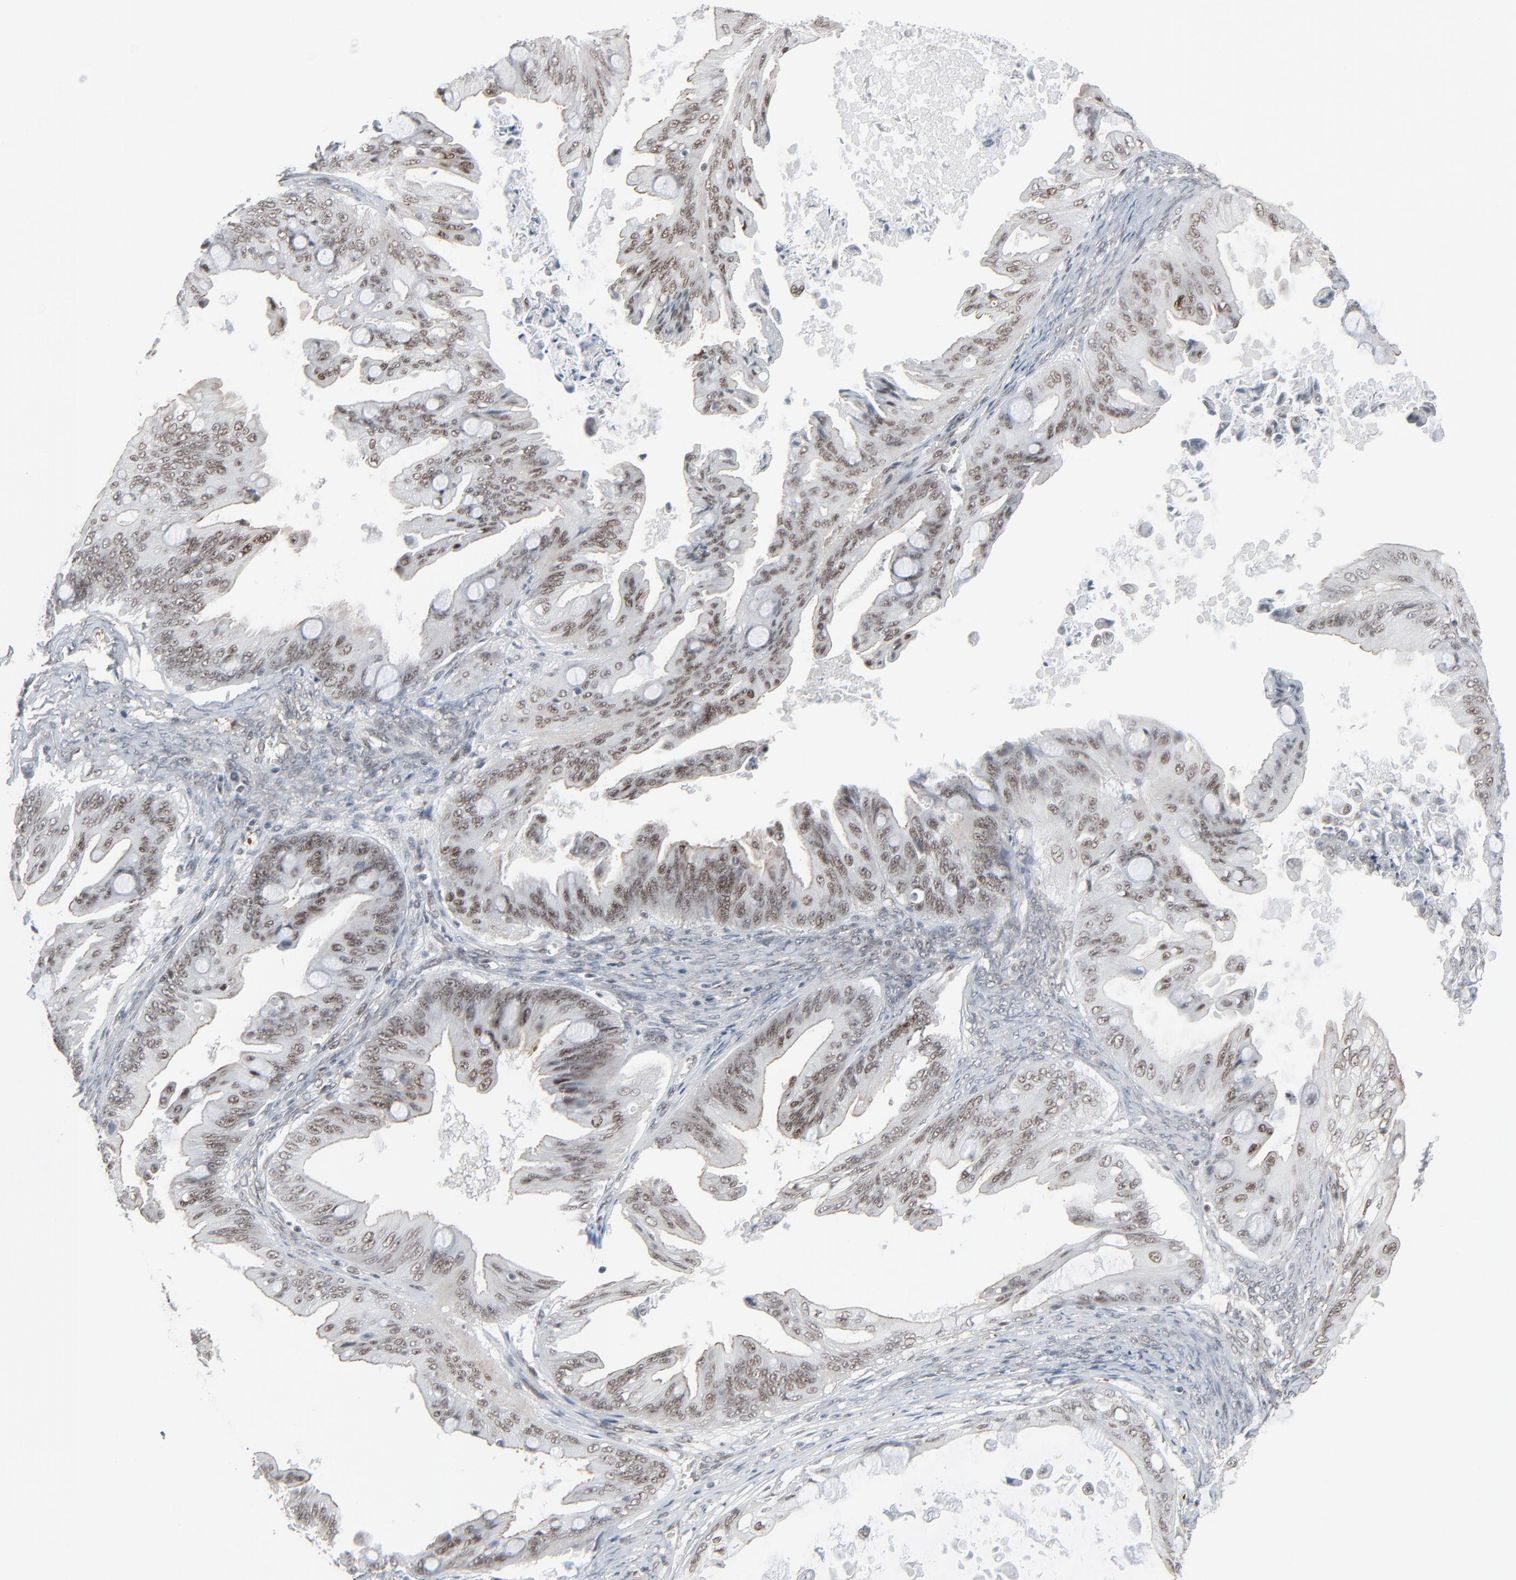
{"staining": {"intensity": "moderate", "quantity": "25%-75%", "location": "nuclear"}, "tissue": "ovarian cancer", "cell_type": "Tumor cells", "image_type": "cancer", "snomed": [{"axis": "morphology", "description": "Cystadenocarcinoma, mucinous, NOS"}, {"axis": "topography", "description": "Ovary"}], "caption": "A brown stain labels moderate nuclear expression of a protein in mucinous cystadenocarcinoma (ovarian) tumor cells. (DAB IHC, brown staining for protein, blue staining for nuclei).", "gene": "FBXO28", "patient": {"sex": "female", "age": 37}}